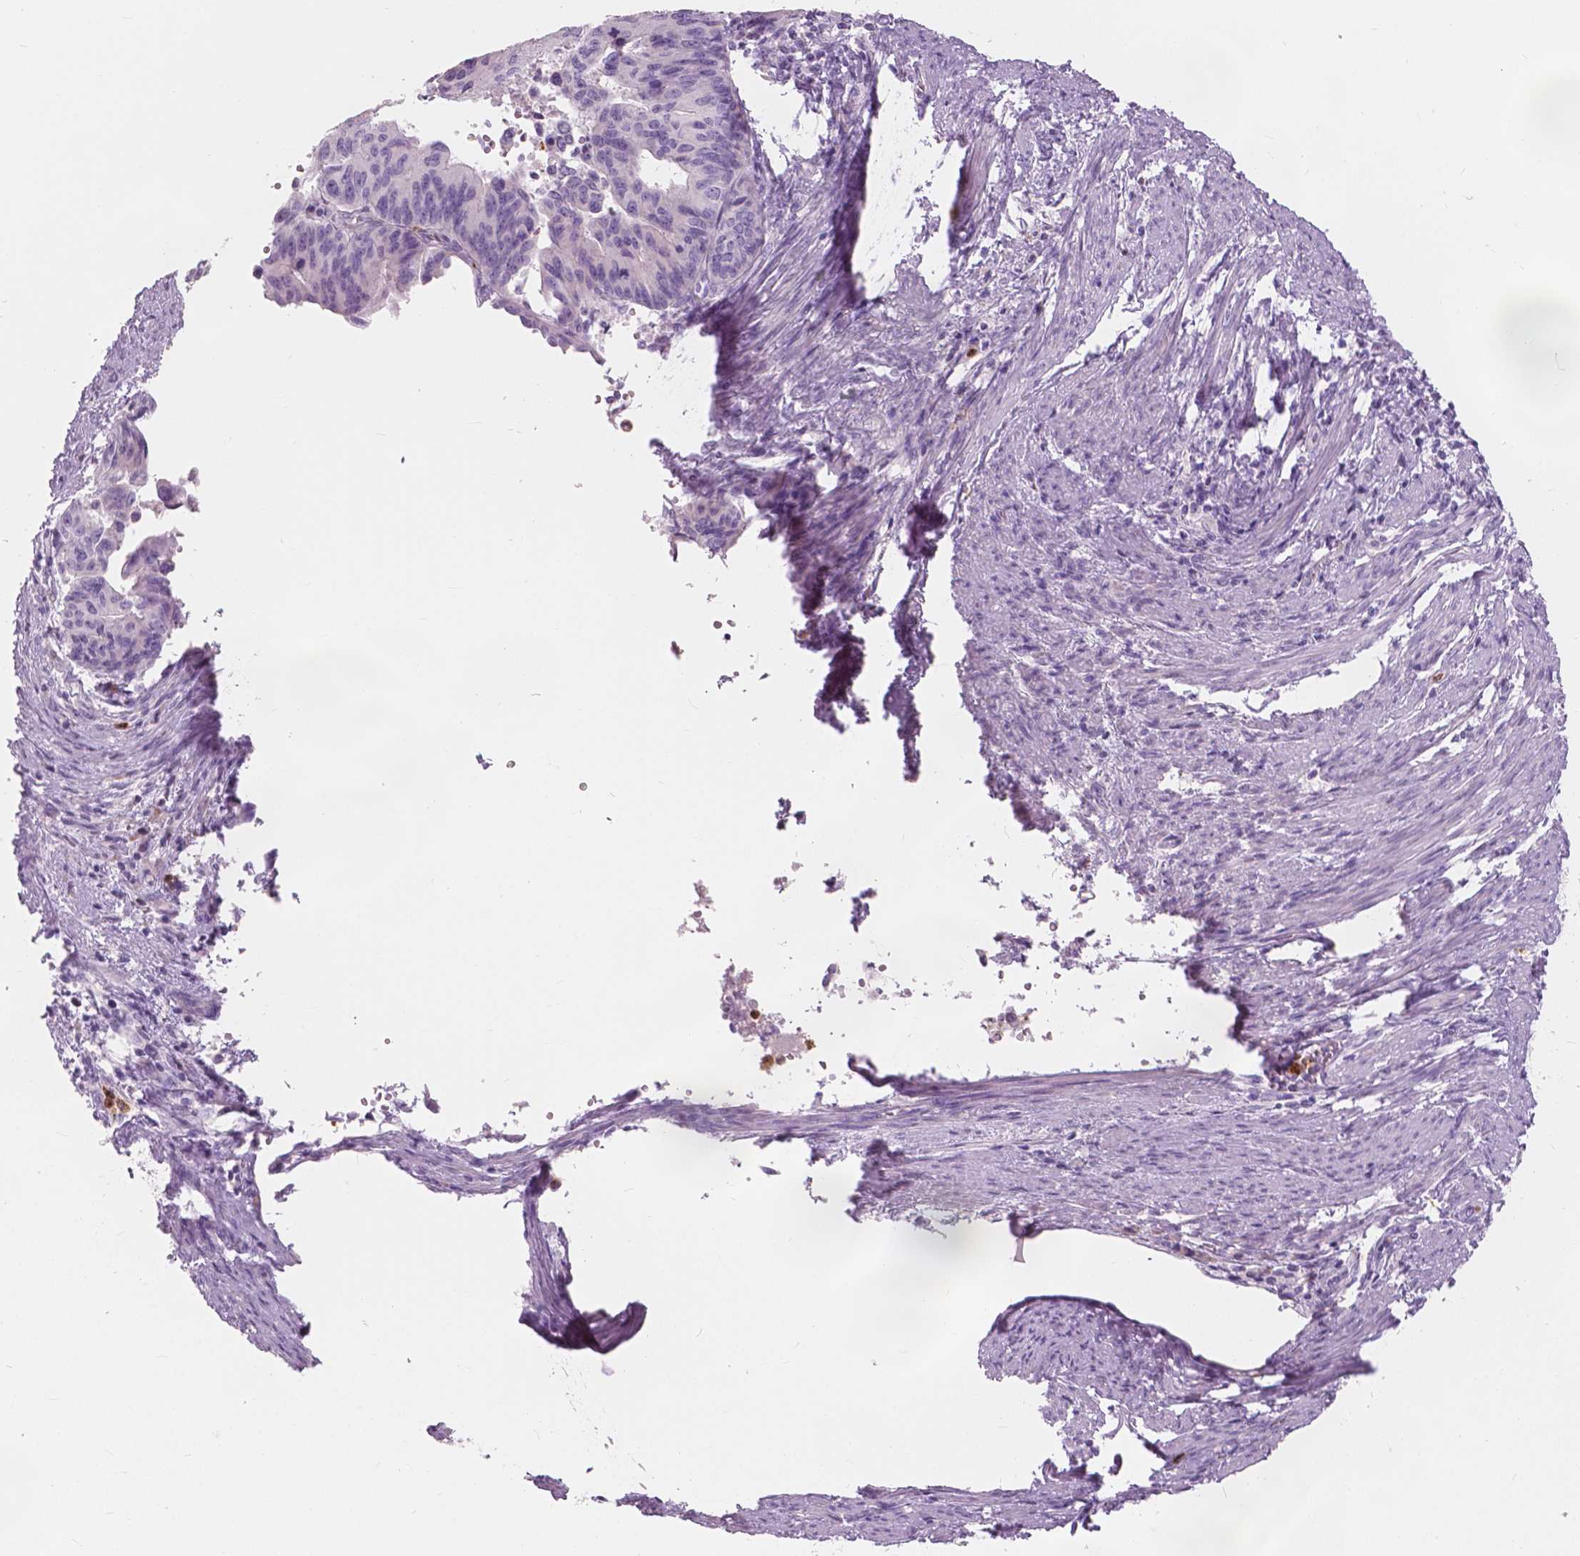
{"staining": {"intensity": "negative", "quantity": "none", "location": "none"}, "tissue": "endometrial cancer", "cell_type": "Tumor cells", "image_type": "cancer", "snomed": [{"axis": "morphology", "description": "Adenocarcinoma, NOS"}, {"axis": "topography", "description": "Endometrium"}], "caption": "High power microscopy image of an immunohistochemistry image of endometrial adenocarcinoma, revealing no significant staining in tumor cells.", "gene": "CXCR2", "patient": {"sex": "female", "age": 65}}